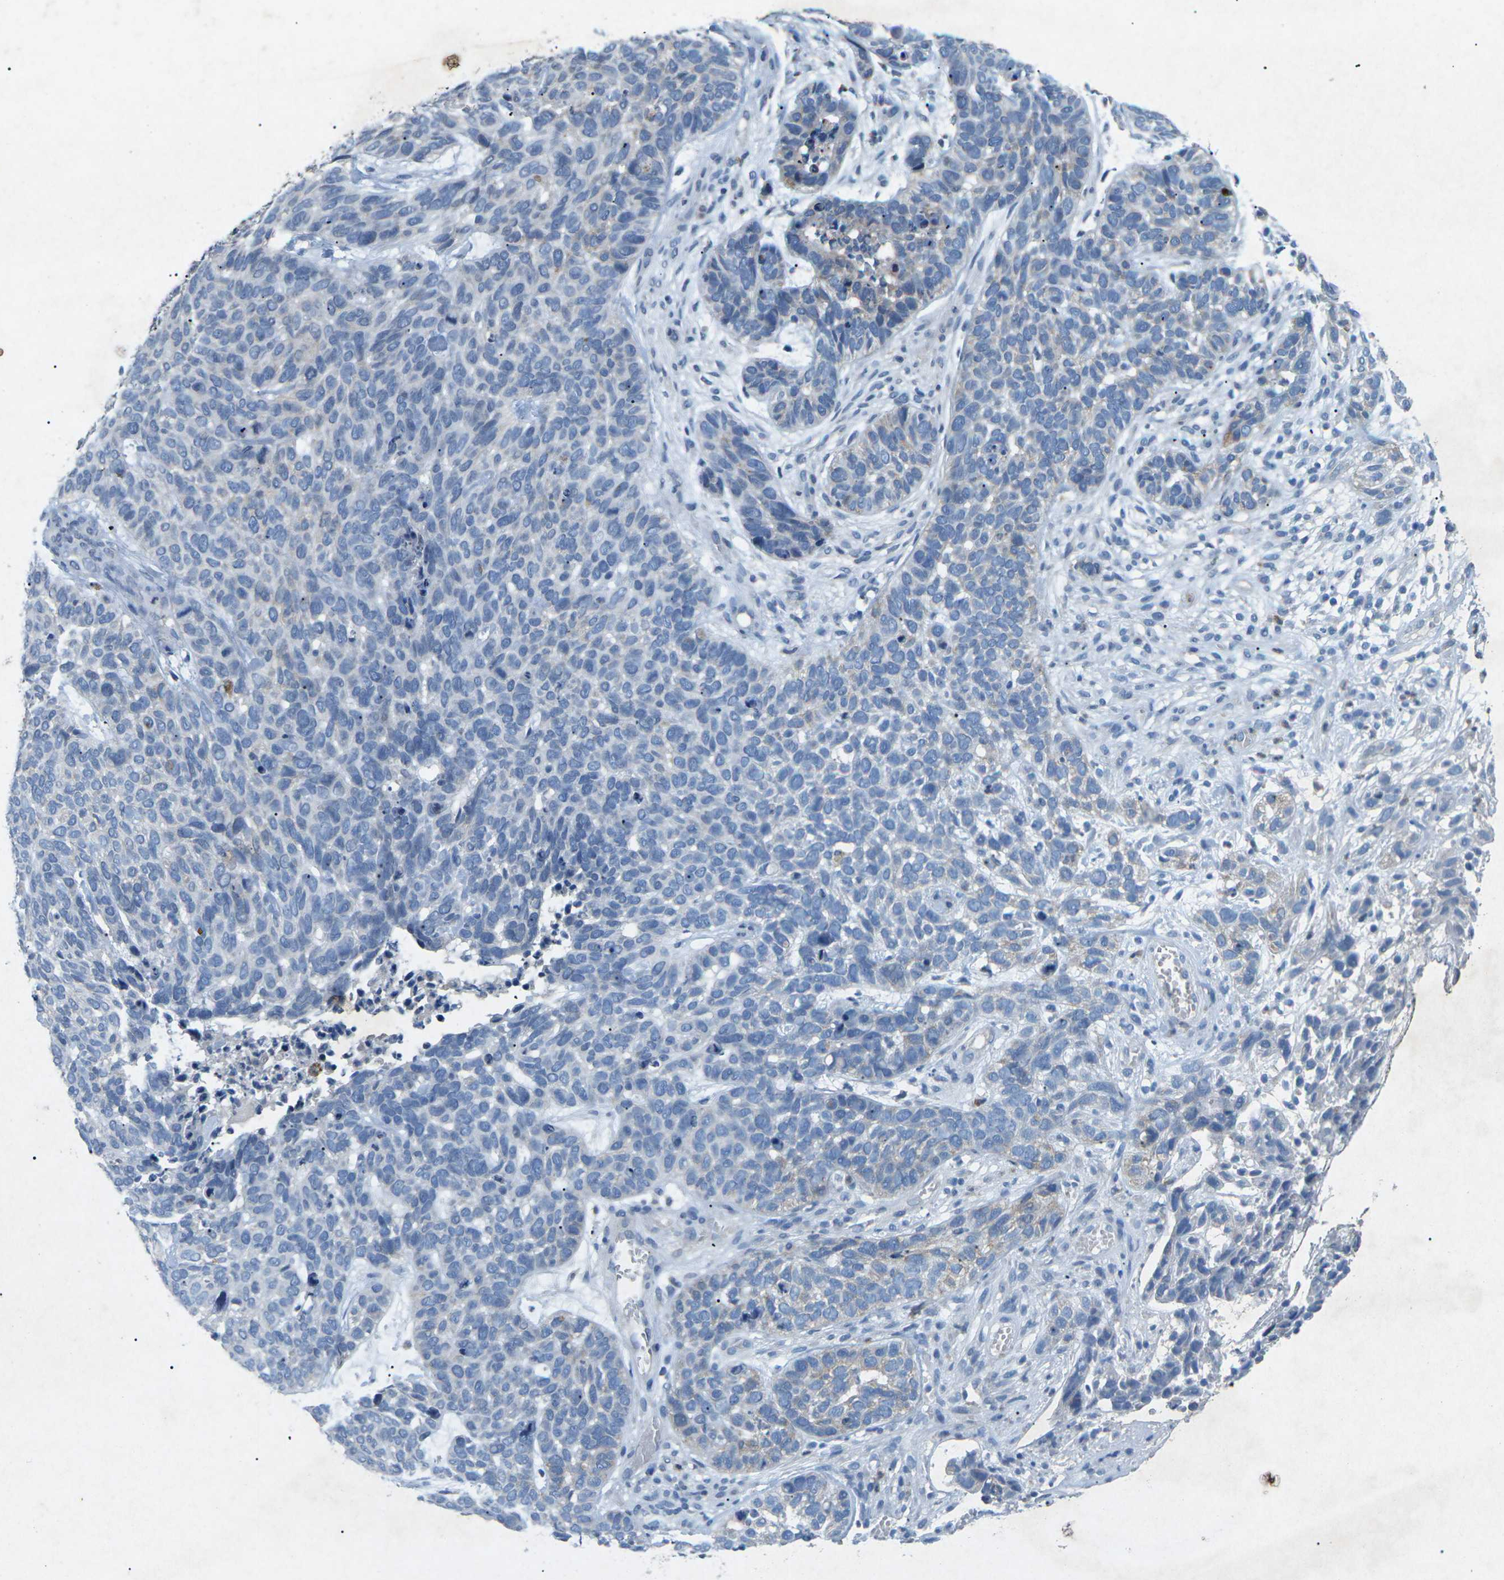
{"staining": {"intensity": "negative", "quantity": "none", "location": "none"}, "tissue": "skin cancer", "cell_type": "Tumor cells", "image_type": "cancer", "snomed": [{"axis": "morphology", "description": "Basal cell carcinoma"}, {"axis": "topography", "description": "Skin"}], "caption": "IHC histopathology image of neoplastic tissue: skin basal cell carcinoma stained with DAB (3,3'-diaminobenzidine) exhibits no significant protein positivity in tumor cells.", "gene": "A1BG", "patient": {"sex": "male", "age": 87}}